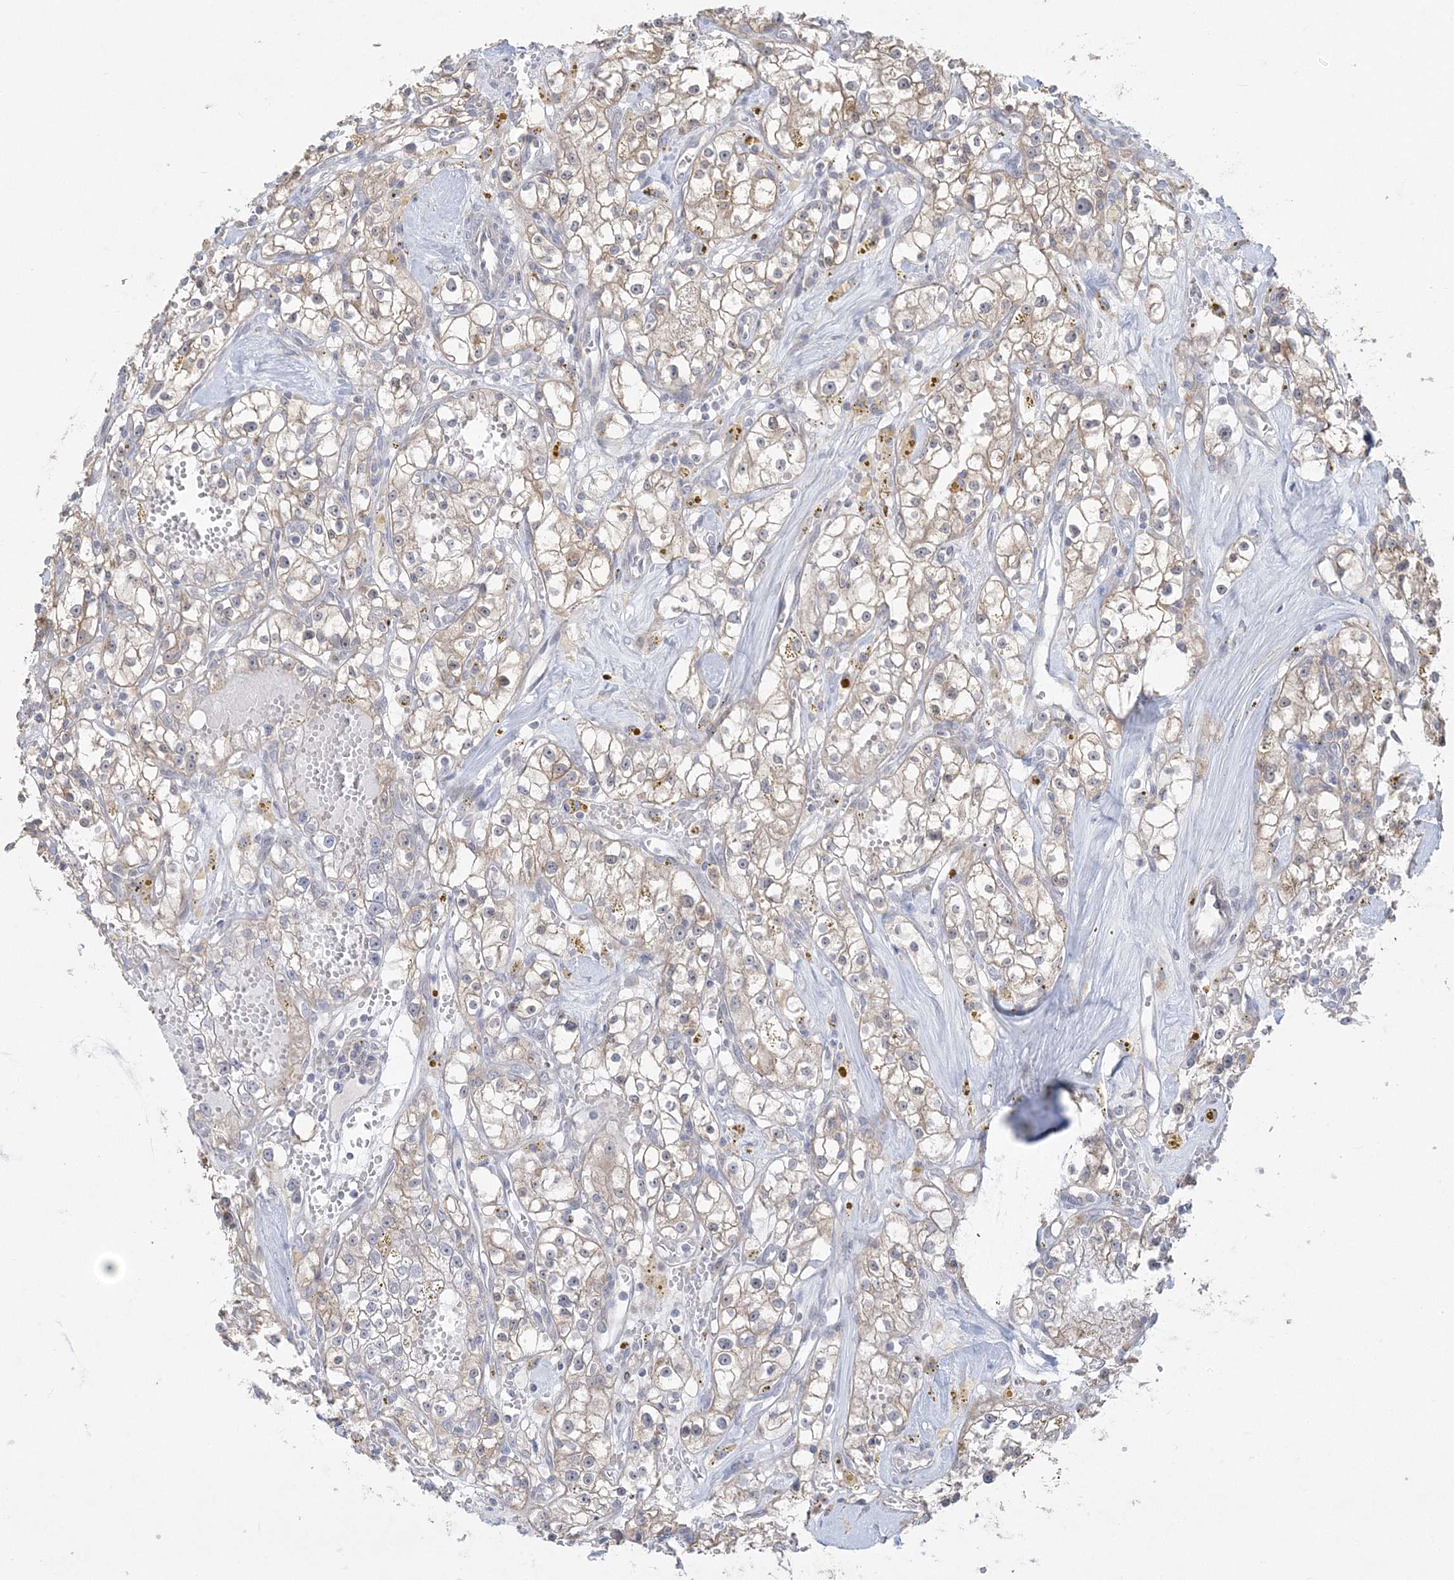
{"staining": {"intensity": "weak", "quantity": "25%-75%", "location": "cytoplasmic/membranous"}, "tissue": "renal cancer", "cell_type": "Tumor cells", "image_type": "cancer", "snomed": [{"axis": "morphology", "description": "Adenocarcinoma, NOS"}, {"axis": "topography", "description": "Kidney"}], "caption": "Protein expression analysis of renal adenocarcinoma reveals weak cytoplasmic/membranous staining in approximately 25%-75% of tumor cells.", "gene": "ZC3H6", "patient": {"sex": "male", "age": 56}}